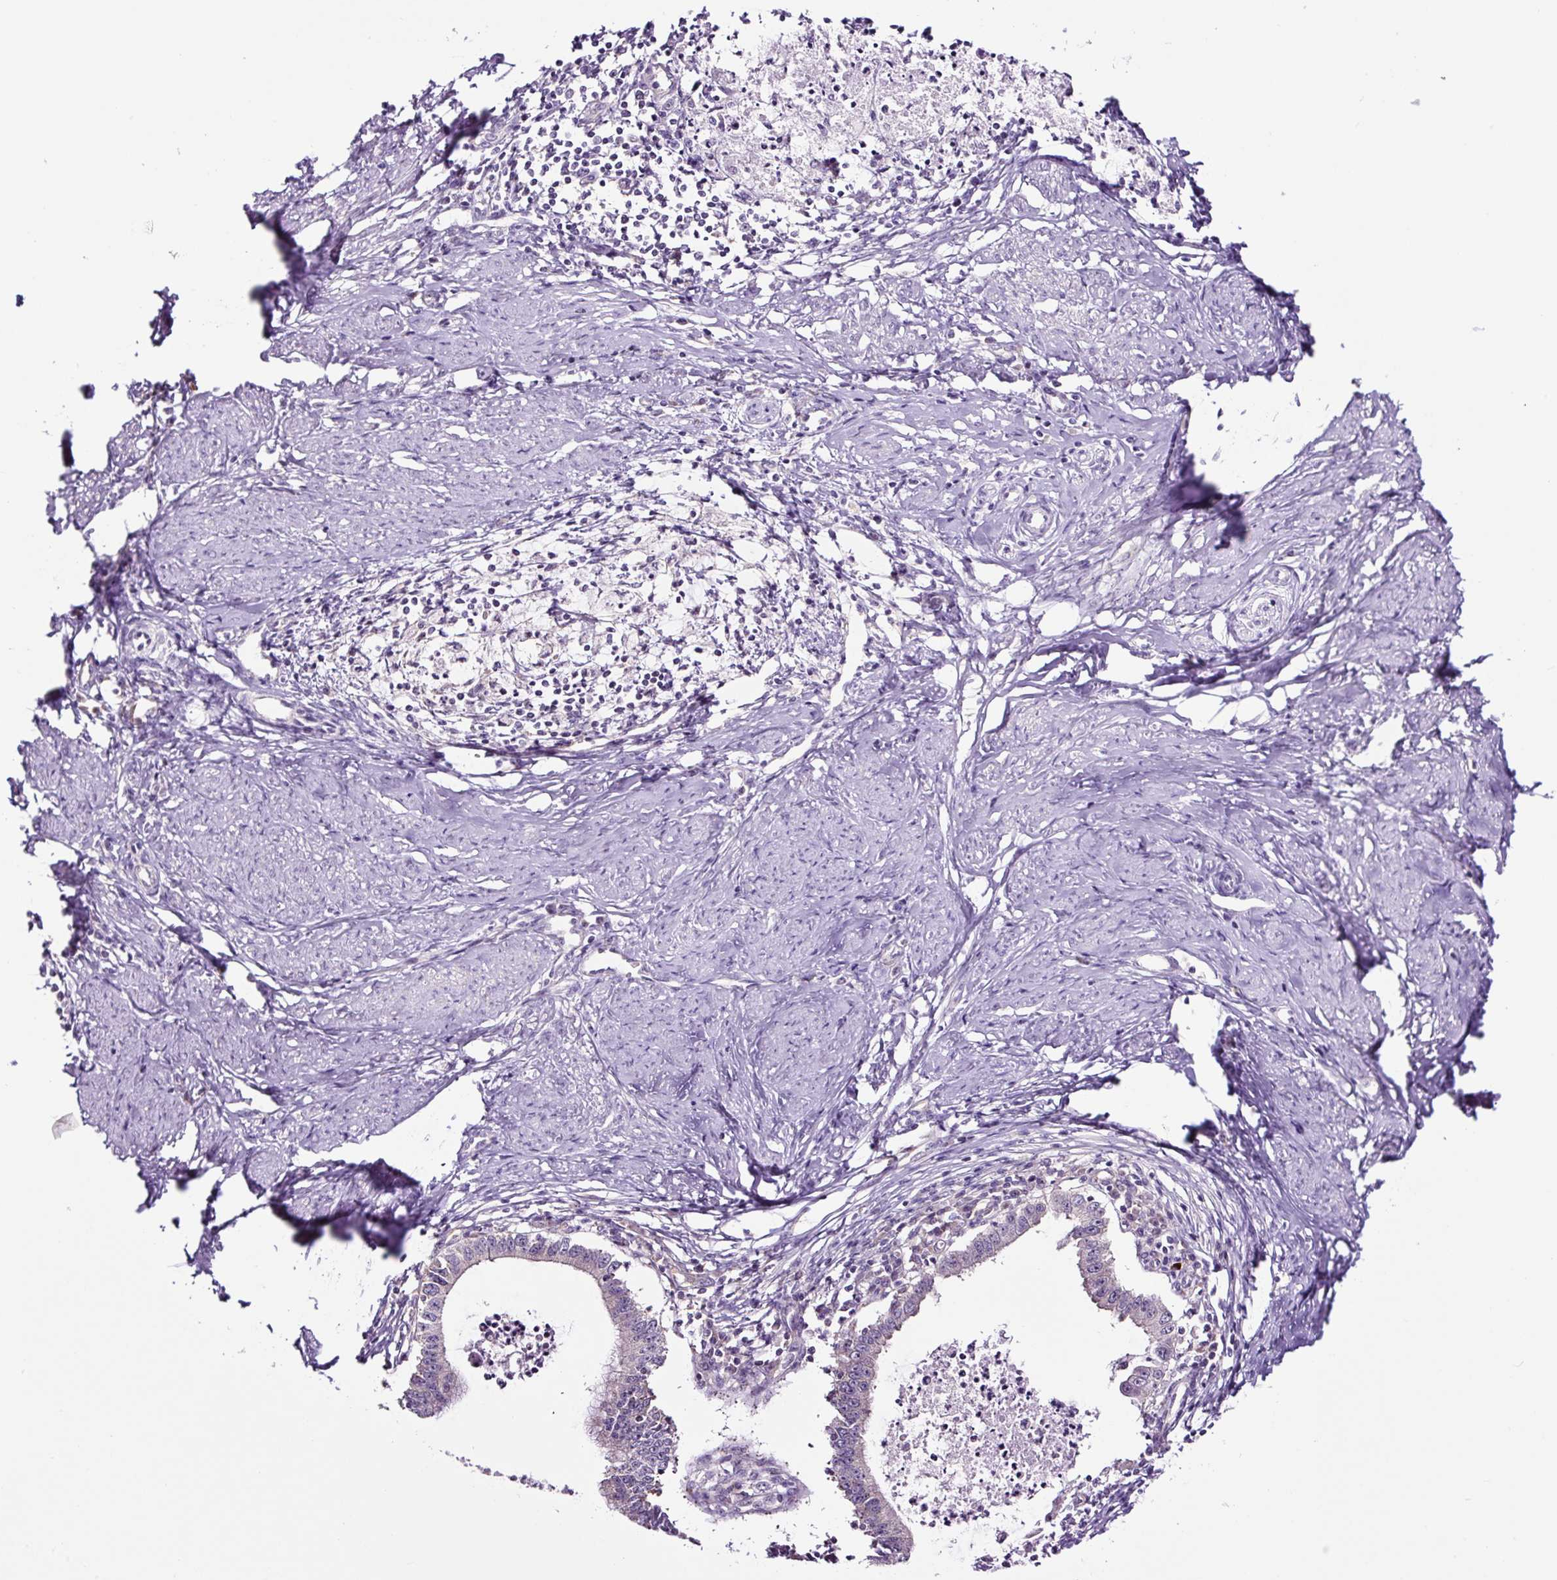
{"staining": {"intensity": "negative", "quantity": "none", "location": "none"}, "tissue": "cervical cancer", "cell_type": "Tumor cells", "image_type": "cancer", "snomed": [{"axis": "morphology", "description": "Adenocarcinoma, NOS"}, {"axis": "topography", "description": "Cervix"}], "caption": "High power microscopy image of an immunohistochemistry photomicrograph of cervical adenocarcinoma, revealing no significant positivity in tumor cells. (DAB (3,3'-diaminobenzidine) IHC with hematoxylin counter stain).", "gene": "NOM1", "patient": {"sex": "female", "age": 36}}